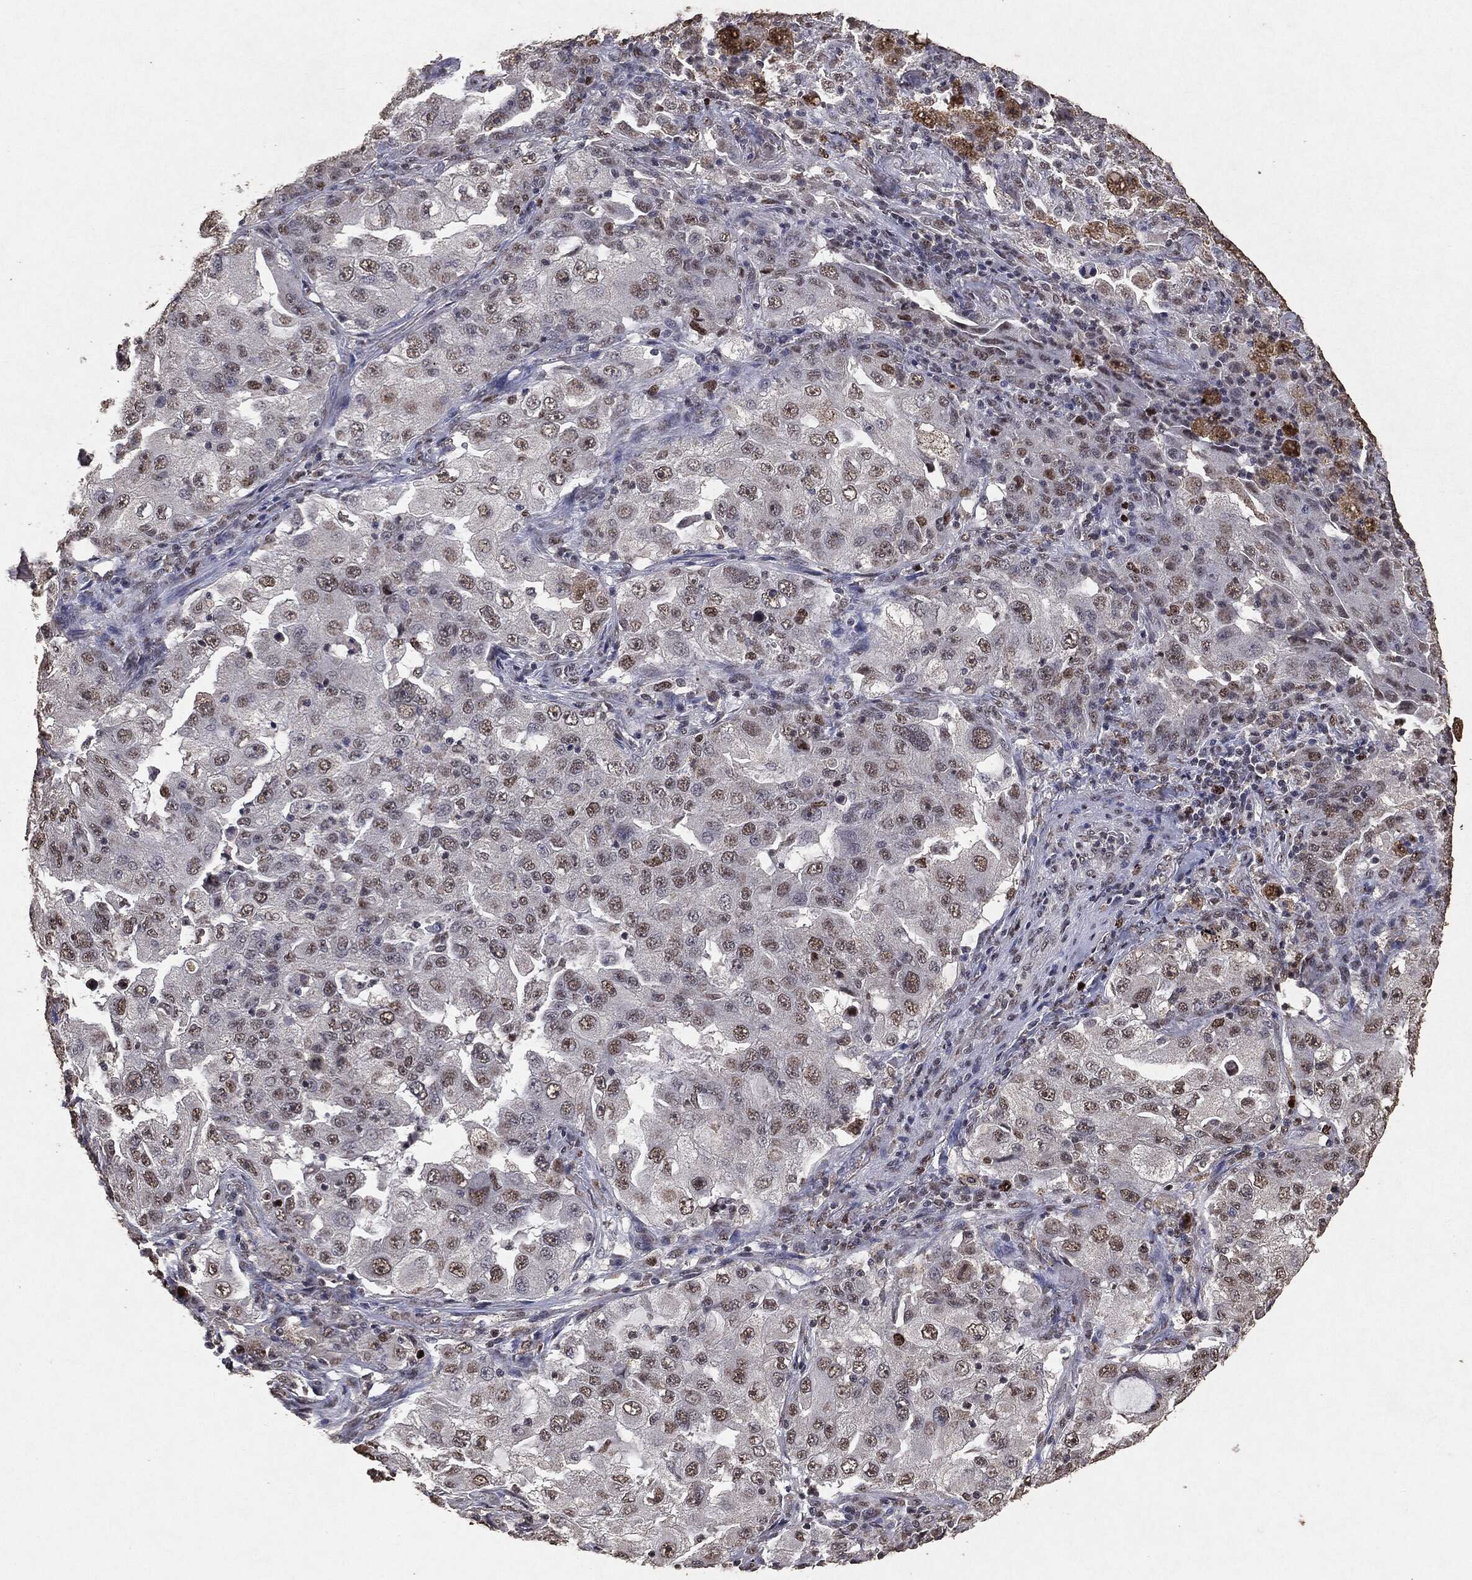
{"staining": {"intensity": "weak", "quantity": "25%-75%", "location": "nuclear"}, "tissue": "lung cancer", "cell_type": "Tumor cells", "image_type": "cancer", "snomed": [{"axis": "morphology", "description": "Adenocarcinoma, NOS"}, {"axis": "topography", "description": "Lung"}], "caption": "A histopathology image showing weak nuclear expression in approximately 25%-75% of tumor cells in adenocarcinoma (lung), as visualized by brown immunohistochemical staining.", "gene": "RAD18", "patient": {"sex": "female", "age": 61}}